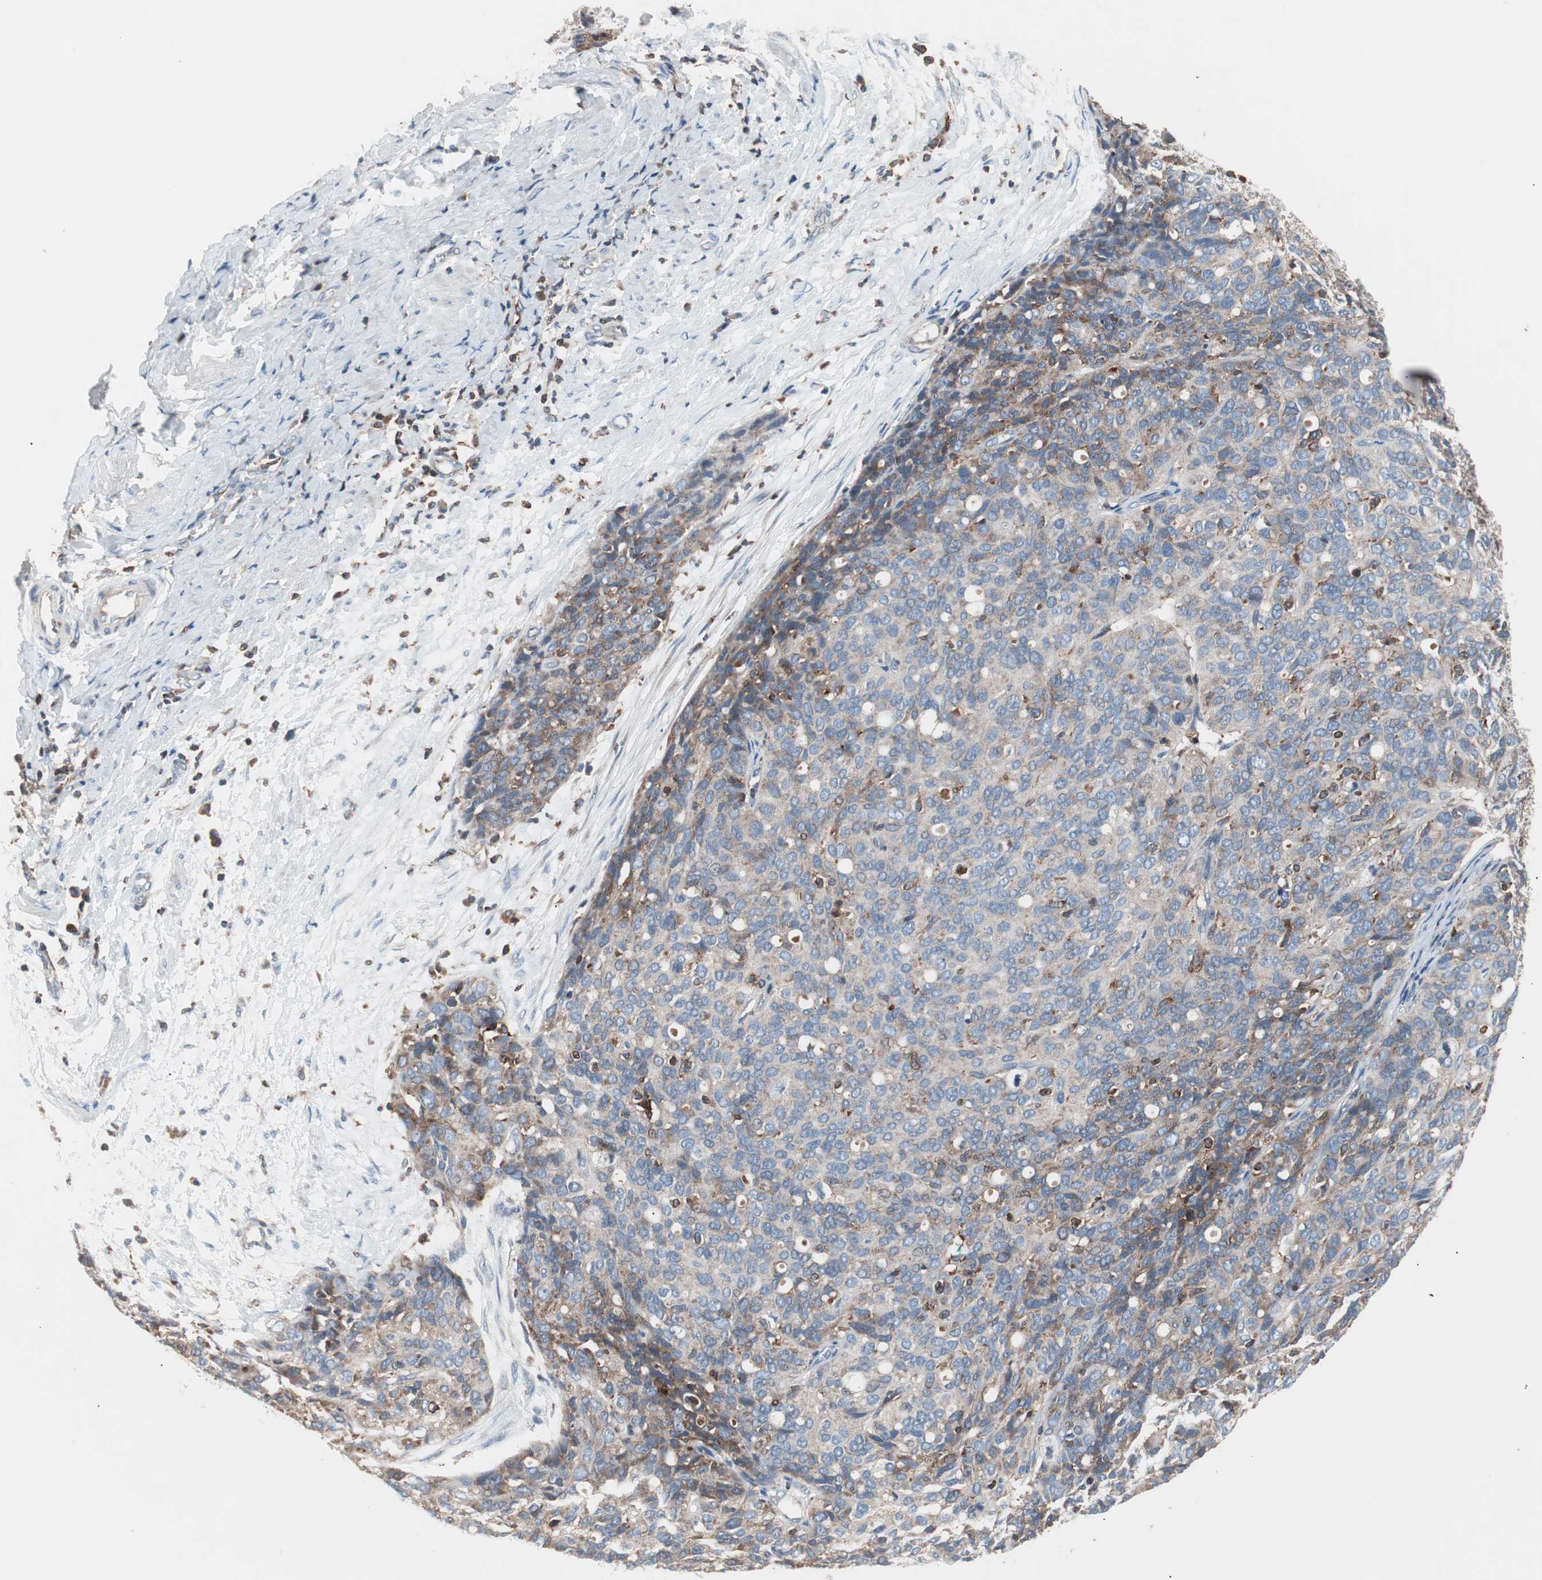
{"staining": {"intensity": "moderate", "quantity": ">75%", "location": "cytoplasmic/membranous"}, "tissue": "ovarian cancer", "cell_type": "Tumor cells", "image_type": "cancer", "snomed": [{"axis": "morphology", "description": "Carcinoma, endometroid"}, {"axis": "topography", "description": "Ovary"}], "caption": "Protein staining demonstrates moderate cytoplasmic/membranous staining in about >75% of tumor cells in ovarian cancer (endometroid carcinoma).", "gene": "PIK3R1", "patient": {"sex": "female", "age": 60}}